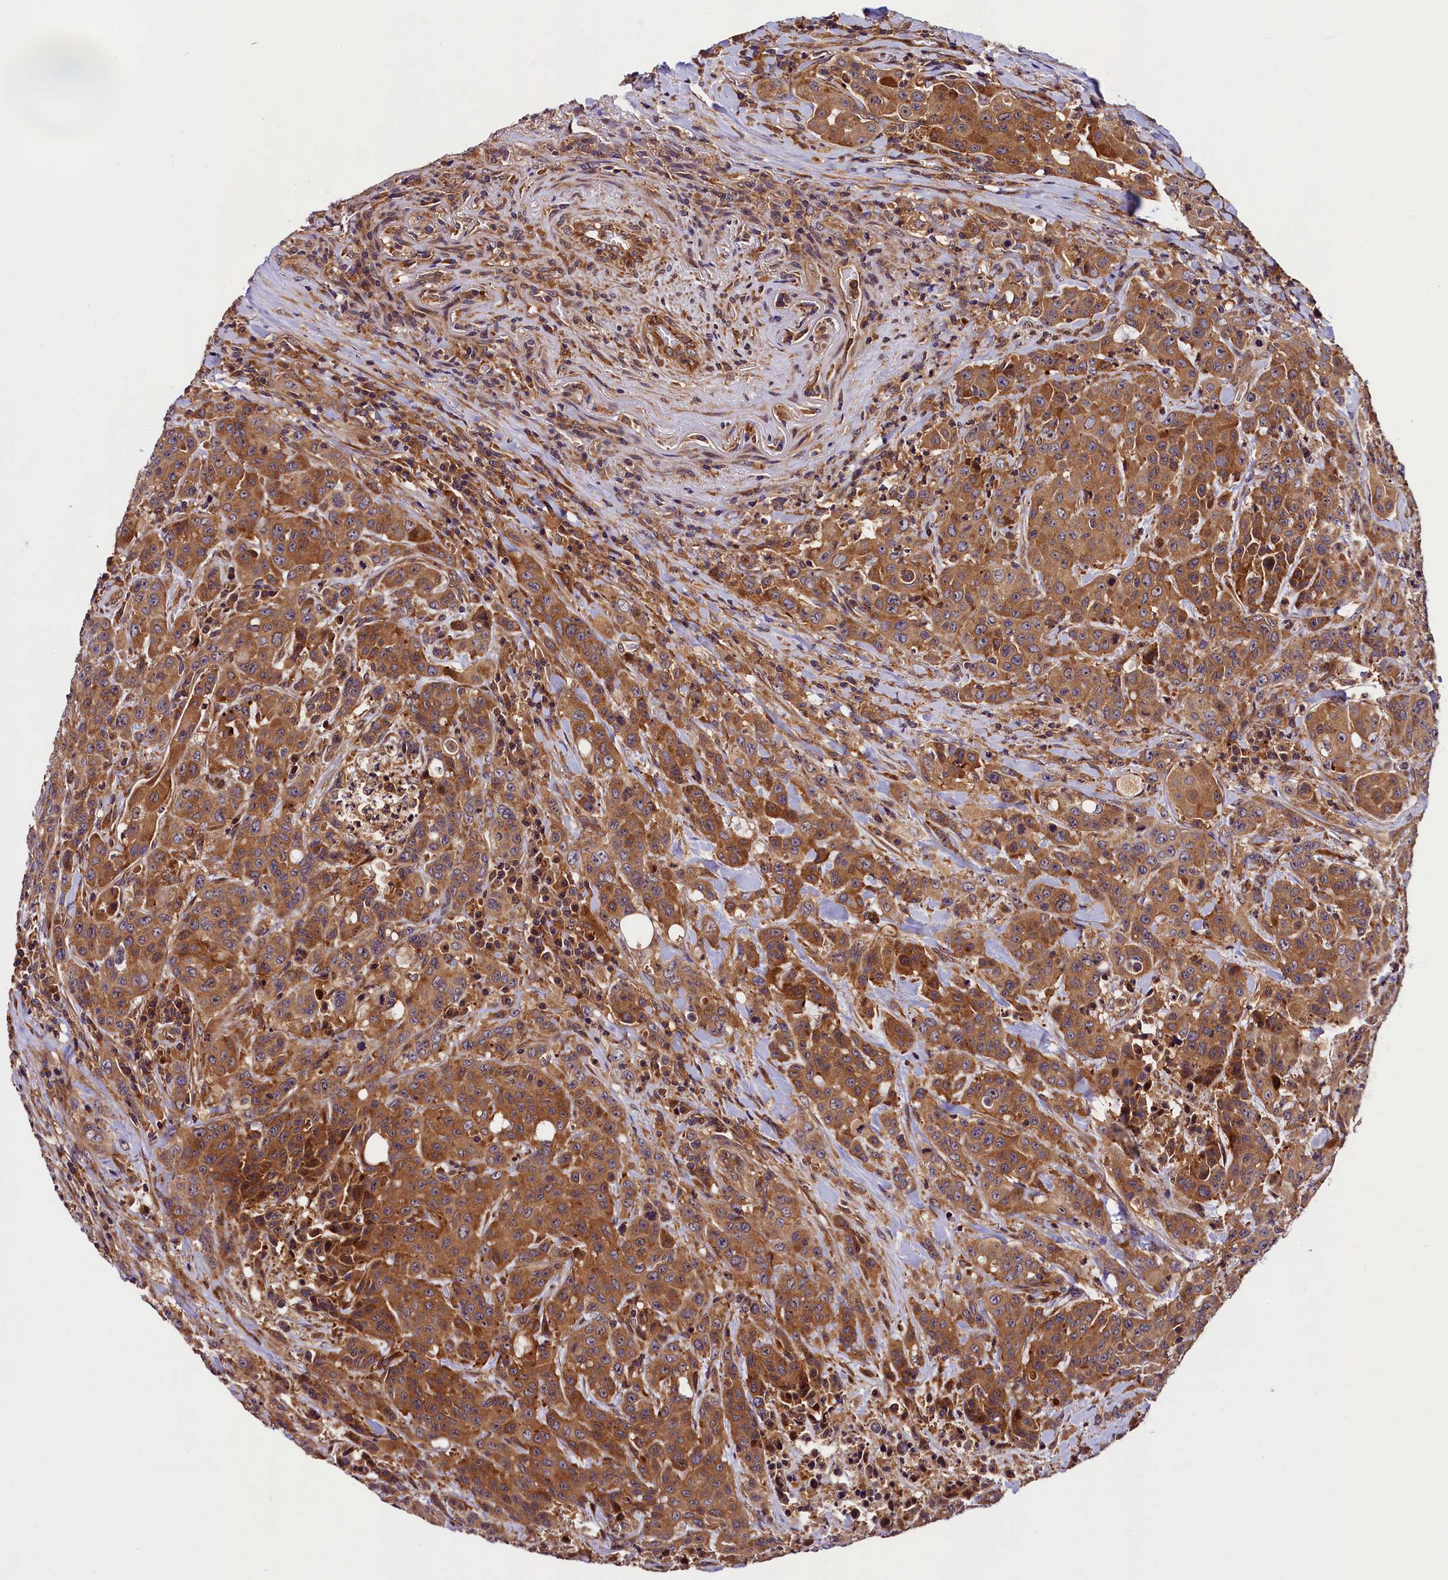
{"staining": {"intensity": "strong", "quantity": ">75%", "location": "cytoplasmic/membranous"}, "tissue": "colorectal cancer", "cell_type": "Tumor cells", "image_type": "cancer", "snomed": [{"axis": "morphology", "description": "Adenocarcinoma, NOS"}, {"axis": "topography", "description": "Colon"}], "caption": "Strong cytoplasmic/membranous protein staining is present in approximately >75% of tumor cells in adenocarcinoma (colorectal).", "gene": "VPS35", "patient": {"sex": "male", "age": 62}}